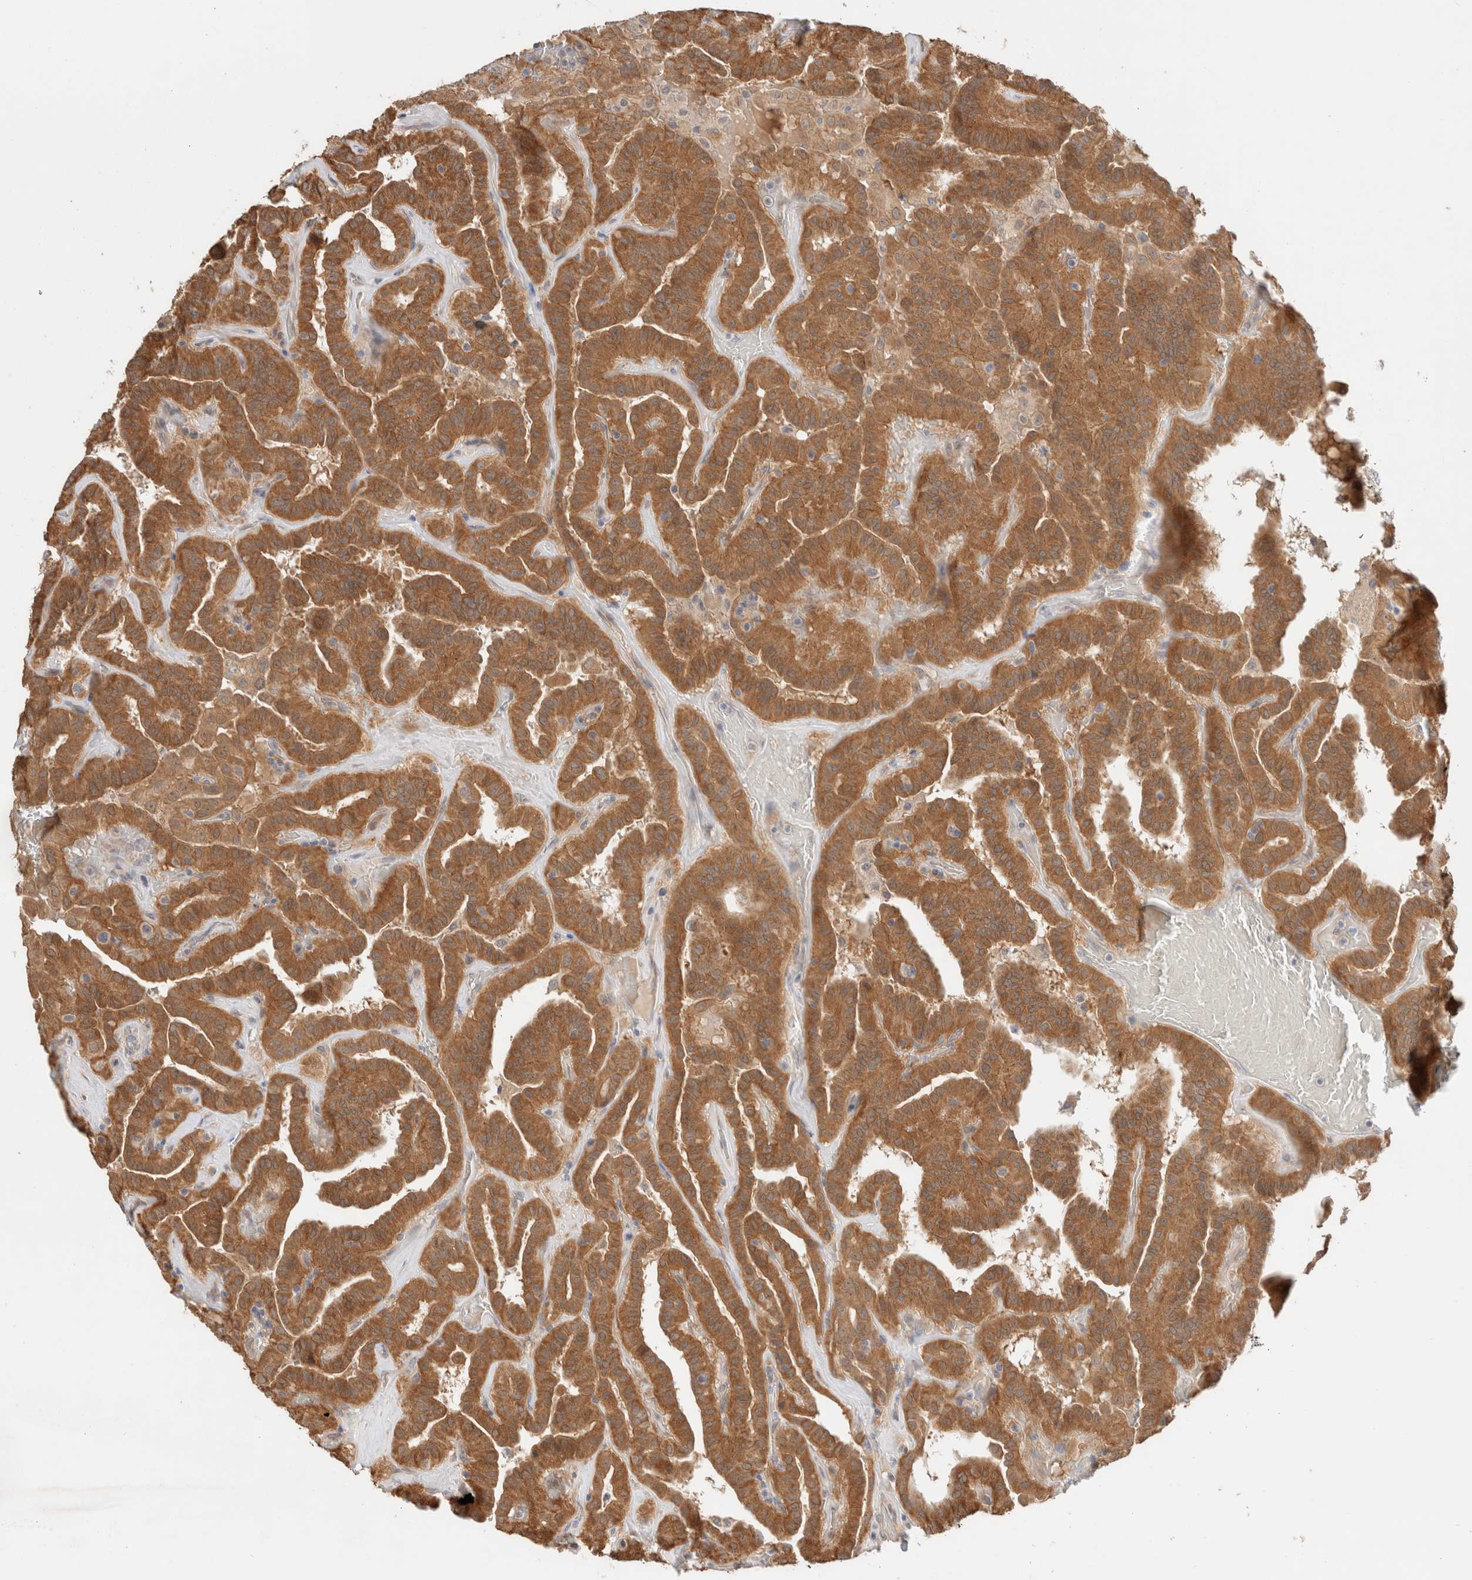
{"staining": {"intensity": "moderate", "quantity": ">75%", "location": "cytoplasmic/membranous"}, "tissue": "thyroid cancer", "cell_type": "Tumor cells", "image_type": "cancer", "snomed": [{"axis": "morphology", "description": "Papillary adenocarcinoma, NOS"}, {"axis": "topography", "description": "Thyroid gland"}], "caption": "DAB (3,3'-diaminobenzidine) immunohistochemical staining of human thyroid cancer (papillary adenocarcinoma) demonstrates moderate cytoplasmic/membranous protein positivity in approximately >75% of tumor cells.", "gene": "CA13", "patient": {"sex": "male", "age": 77}}